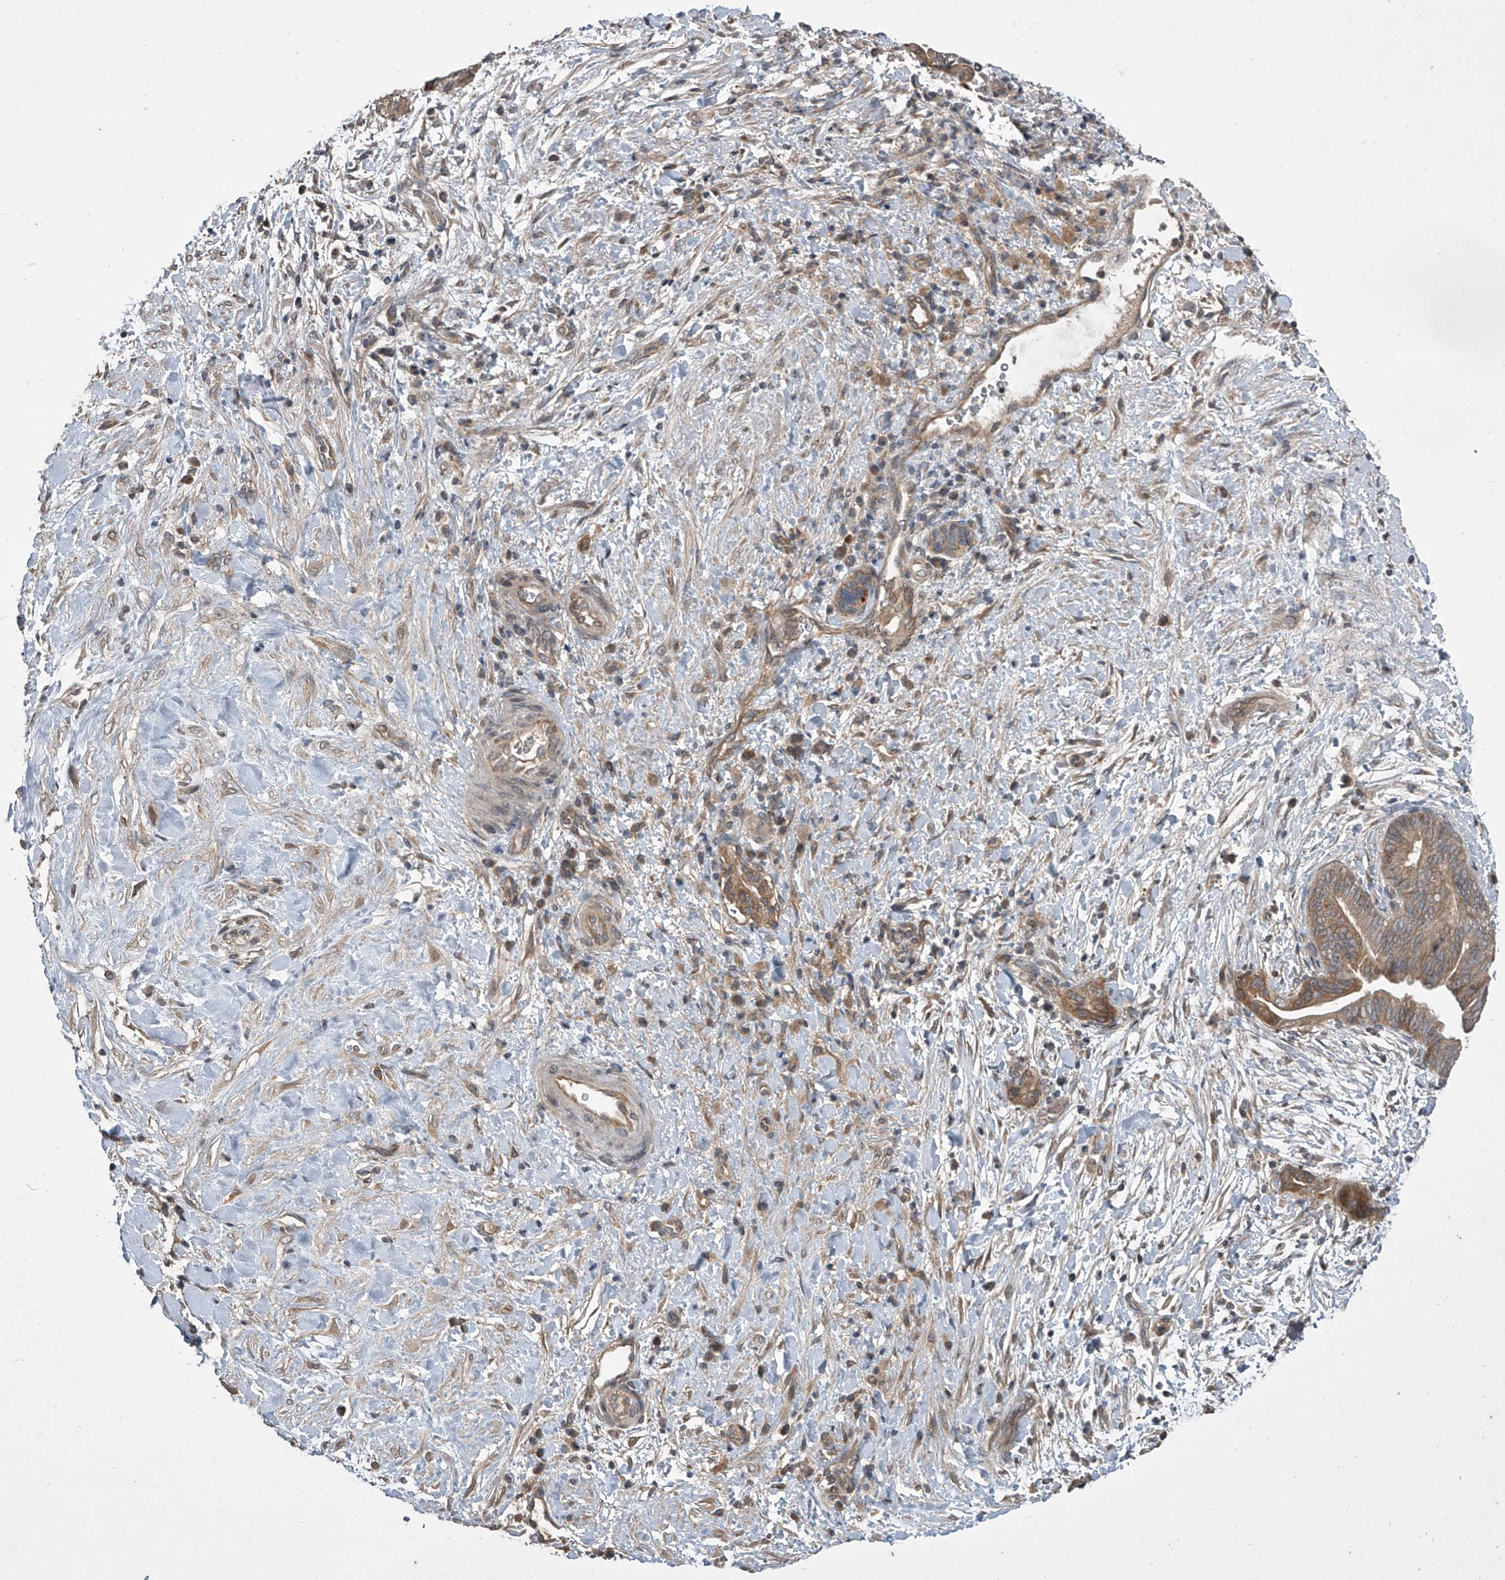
{"staining": {"intensity": "moderate", "quantity": ">75%", "location": "cytoplasmic/membranous"}, "tissue": "pancreatic cancer", "cell_type": "Tumor cells", "image_type": "cancer", "snomed": [{"axis": "morphology", "description": "Adenocarcinoma, NOS"}, {"axis": "topography", "description": "Pancreas"}], "caption": "DAB (3,3'-diaminobenzidine) immunohistochemical staining of pancreatic cancer (adenocarcinoma) exhibits moderate cytoplasmic/membranous protein staining in approximately >75% of tumor cells.", "gene": "NFS1", "patient": {"sex": "male", "age": 75}}